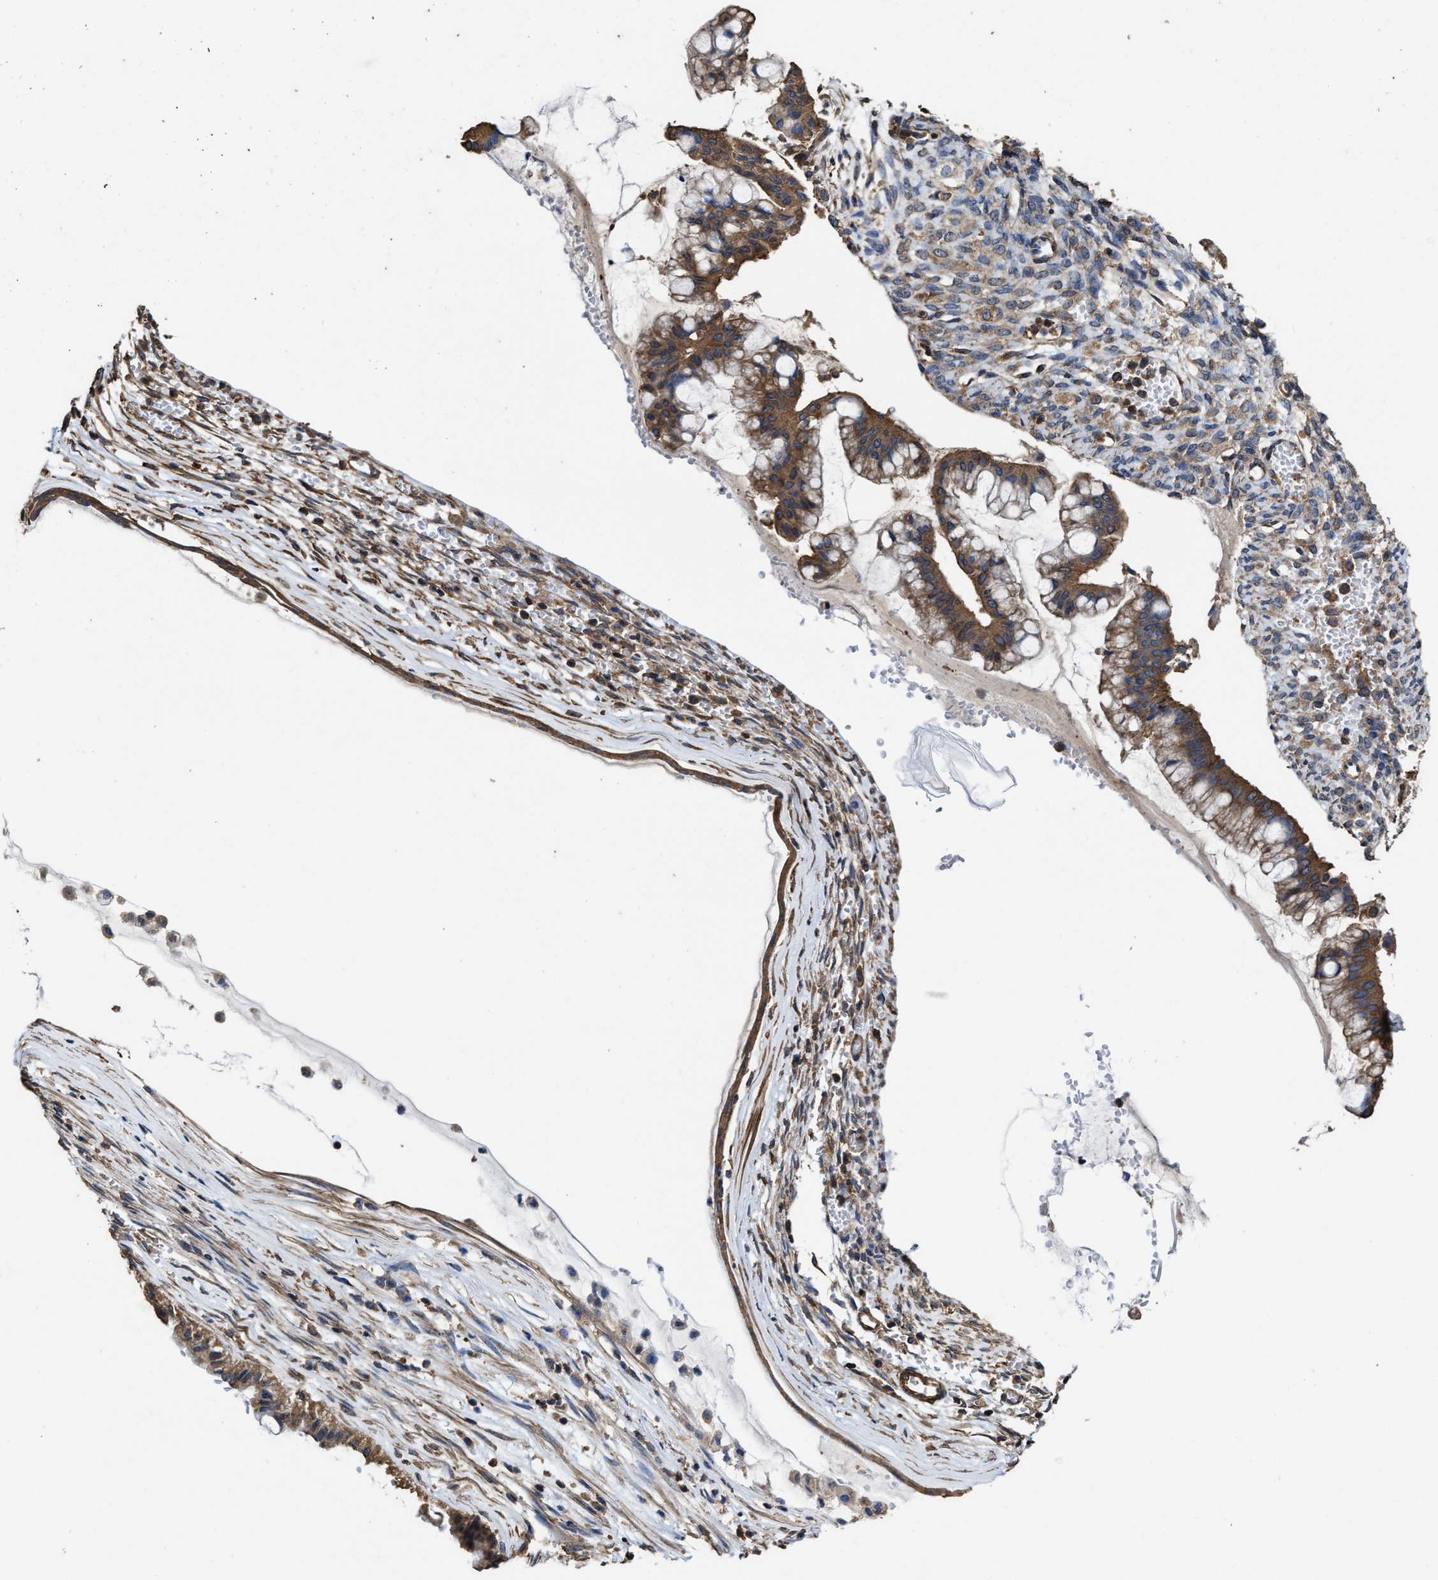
{"staining": {"intensity": "moderate", "quantity": ">75%", "location": "cytoplasmic/membranous"}, "tissue": "ovarian cancer", "cell_type": "Tumor cells", "image_type": "cancer", "snomed": [{"axis": "morphology", "description": "Cystadenocarcinoma, mucinous, NOS"}, {"axis": "topography", "description": "Ovary"}], "caption": "This image shows ovarian mucinous cystadenocarcinoma stained with immunohistochemistry to label a protein in brown. The cytoplasmic/membranous of tumor cells show moderate positivity for the protein. Nuclei are counter-stained blue.", "gene": "SFXN4", "patient": {"sex": "female", "age": 73}}